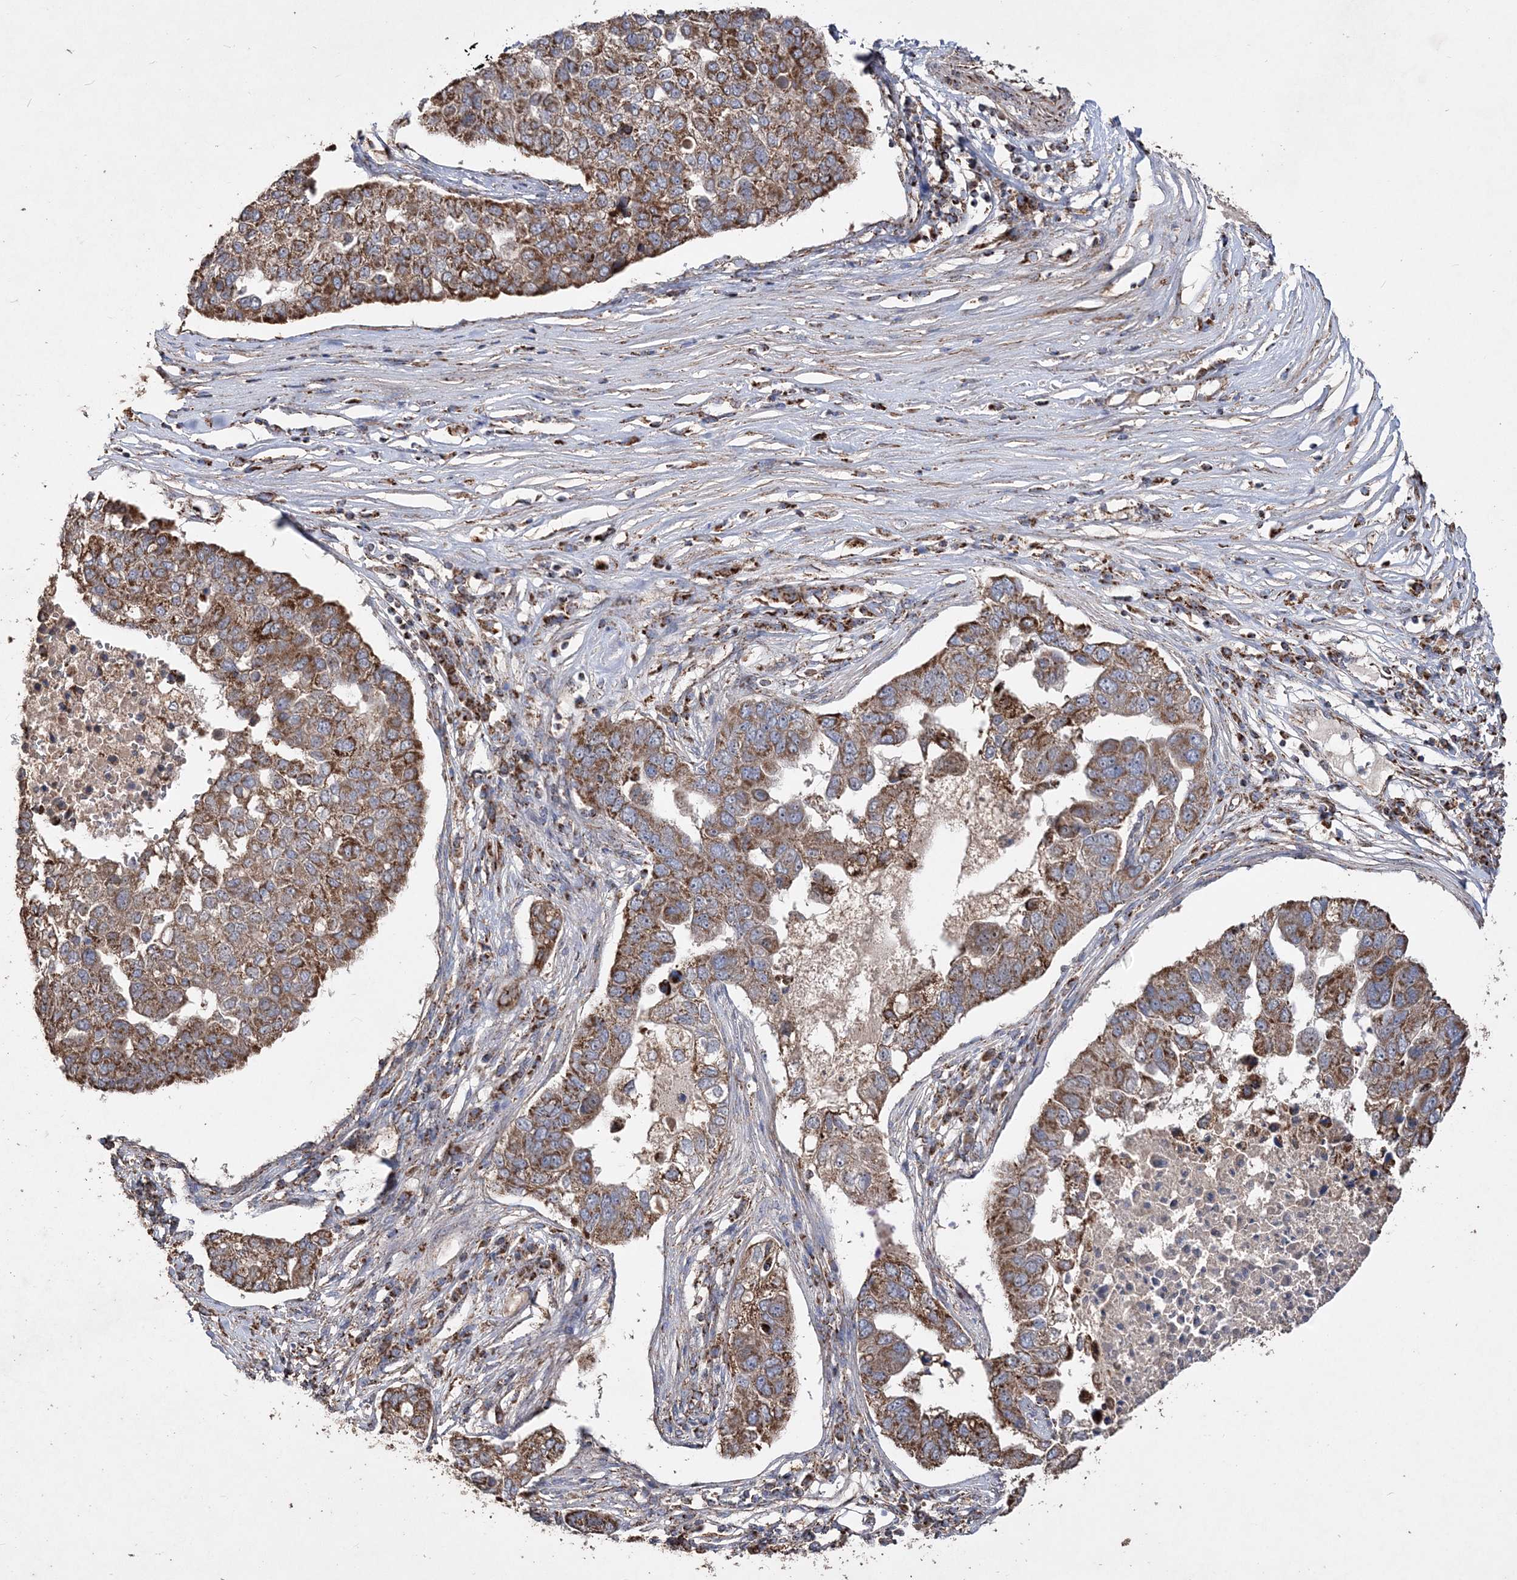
{"staining": {"intensity": "moderate", "quantity": ">75%", "location": "cytoplasmic/membranous"}, "tissue": "pancreatic cancer", "cell_type": "Tumor cells", "image_type": "cancer", "snomed": [{"axis": "morphology", "description": "Adenocarcinoma, NOS"}, {"axis": "topography", "description": "Pancreas"}], "caption": "IHC image of human pancreatic cancer stained for a protein (brown), which reveals medium levels of moderate cytoplasmic/membranous positivity in approximately >75% of tumor cells.", "gene": "POC5", "patient": {"sex": "female", "age": 61}}